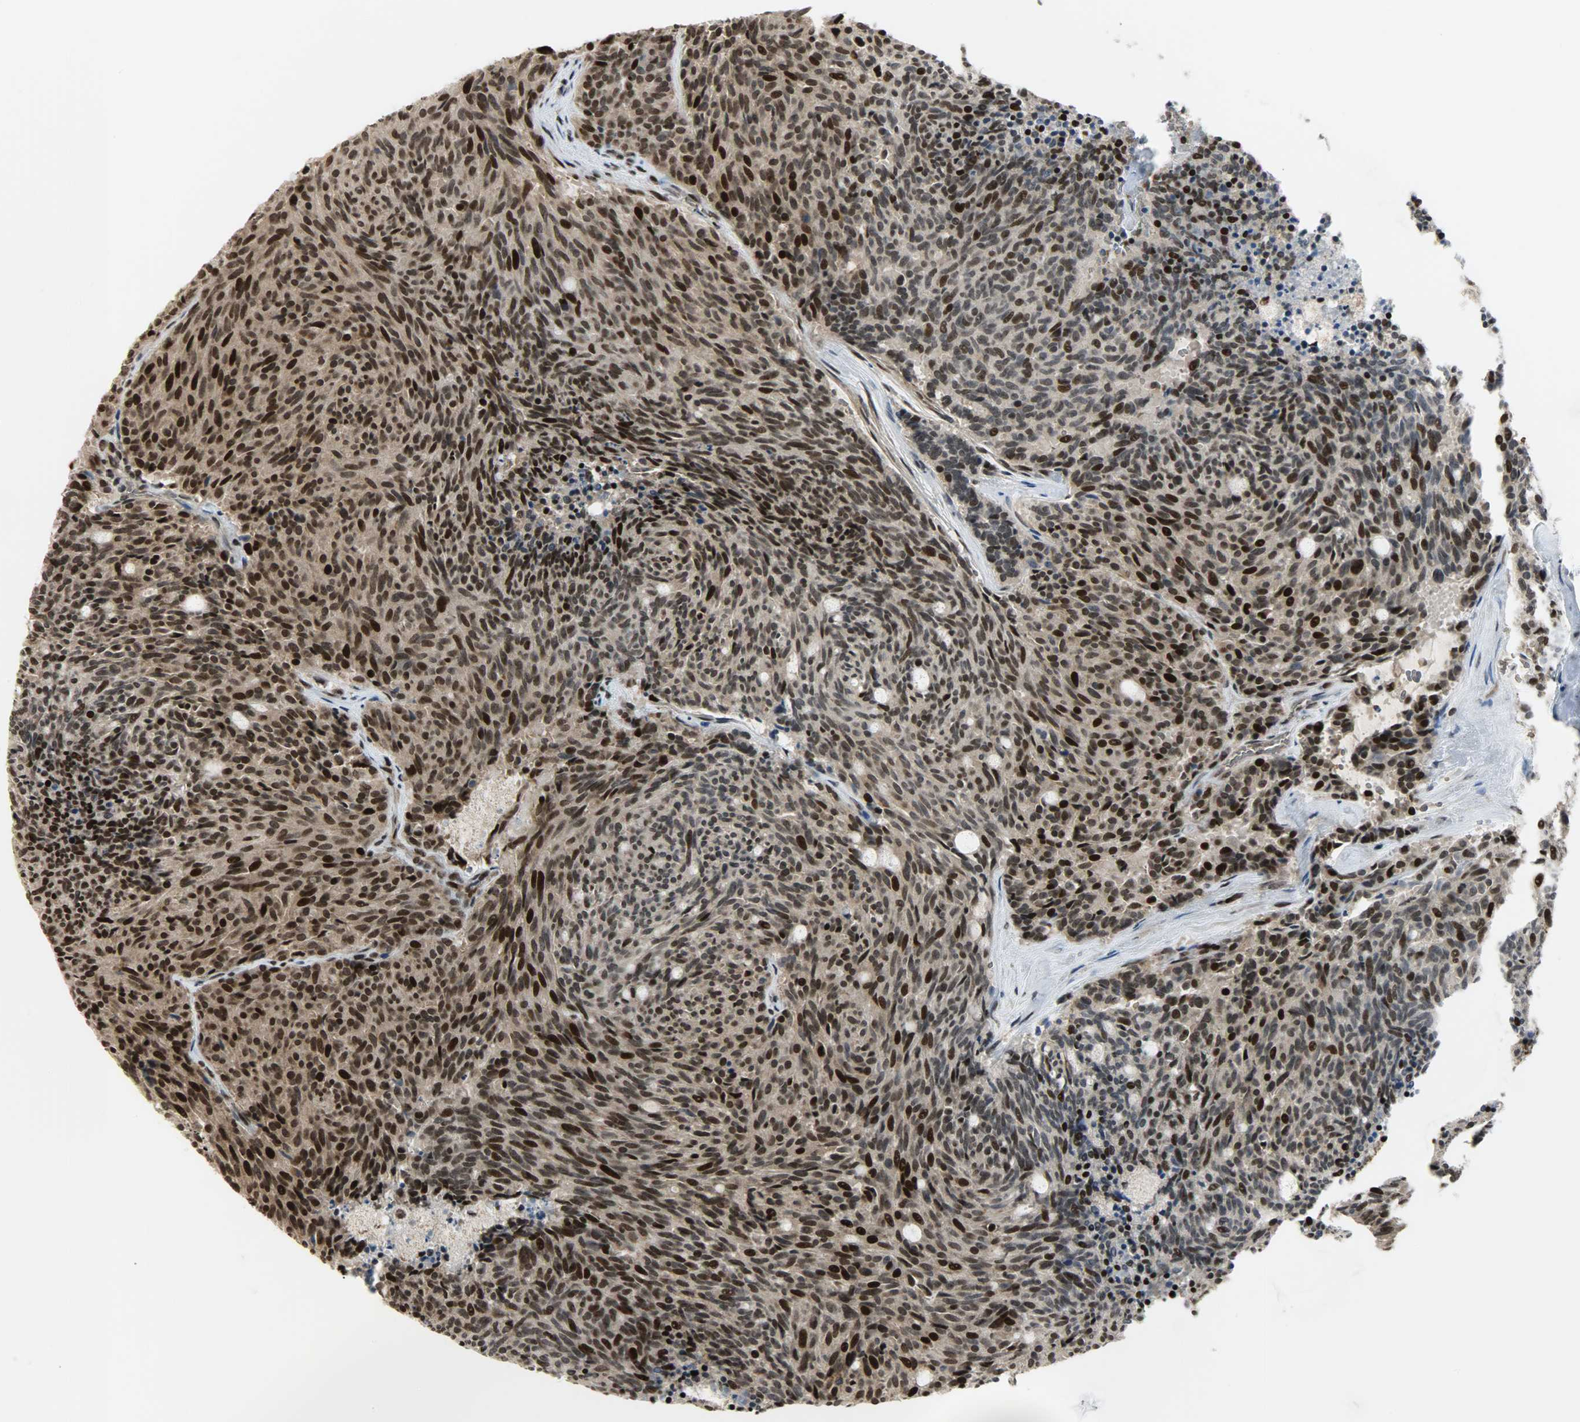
{"staining": {"intensity": "strong", "quantity": ">75%", "location": "cytoplasmic/membranous,nuclear"}, "tissue": "carcinoid", "cell_type": "Tumor cells", "image_type": "cancer", "snomed": [{"axis": "morphology", "description": "Carcinoid, malignant, NOS"}, {"axis": "topography", "description": "Pancreas"}], "caption": "This image demonstrates immunohistochemistry (IHC) staining of human carcinoid (malignant), with high strong cytoplasmic/membranous and nuclear positivity in approximately >75% of tumor cells.", "gene": "SNAI1", "patient": {"sex": "female", "age": 54}}